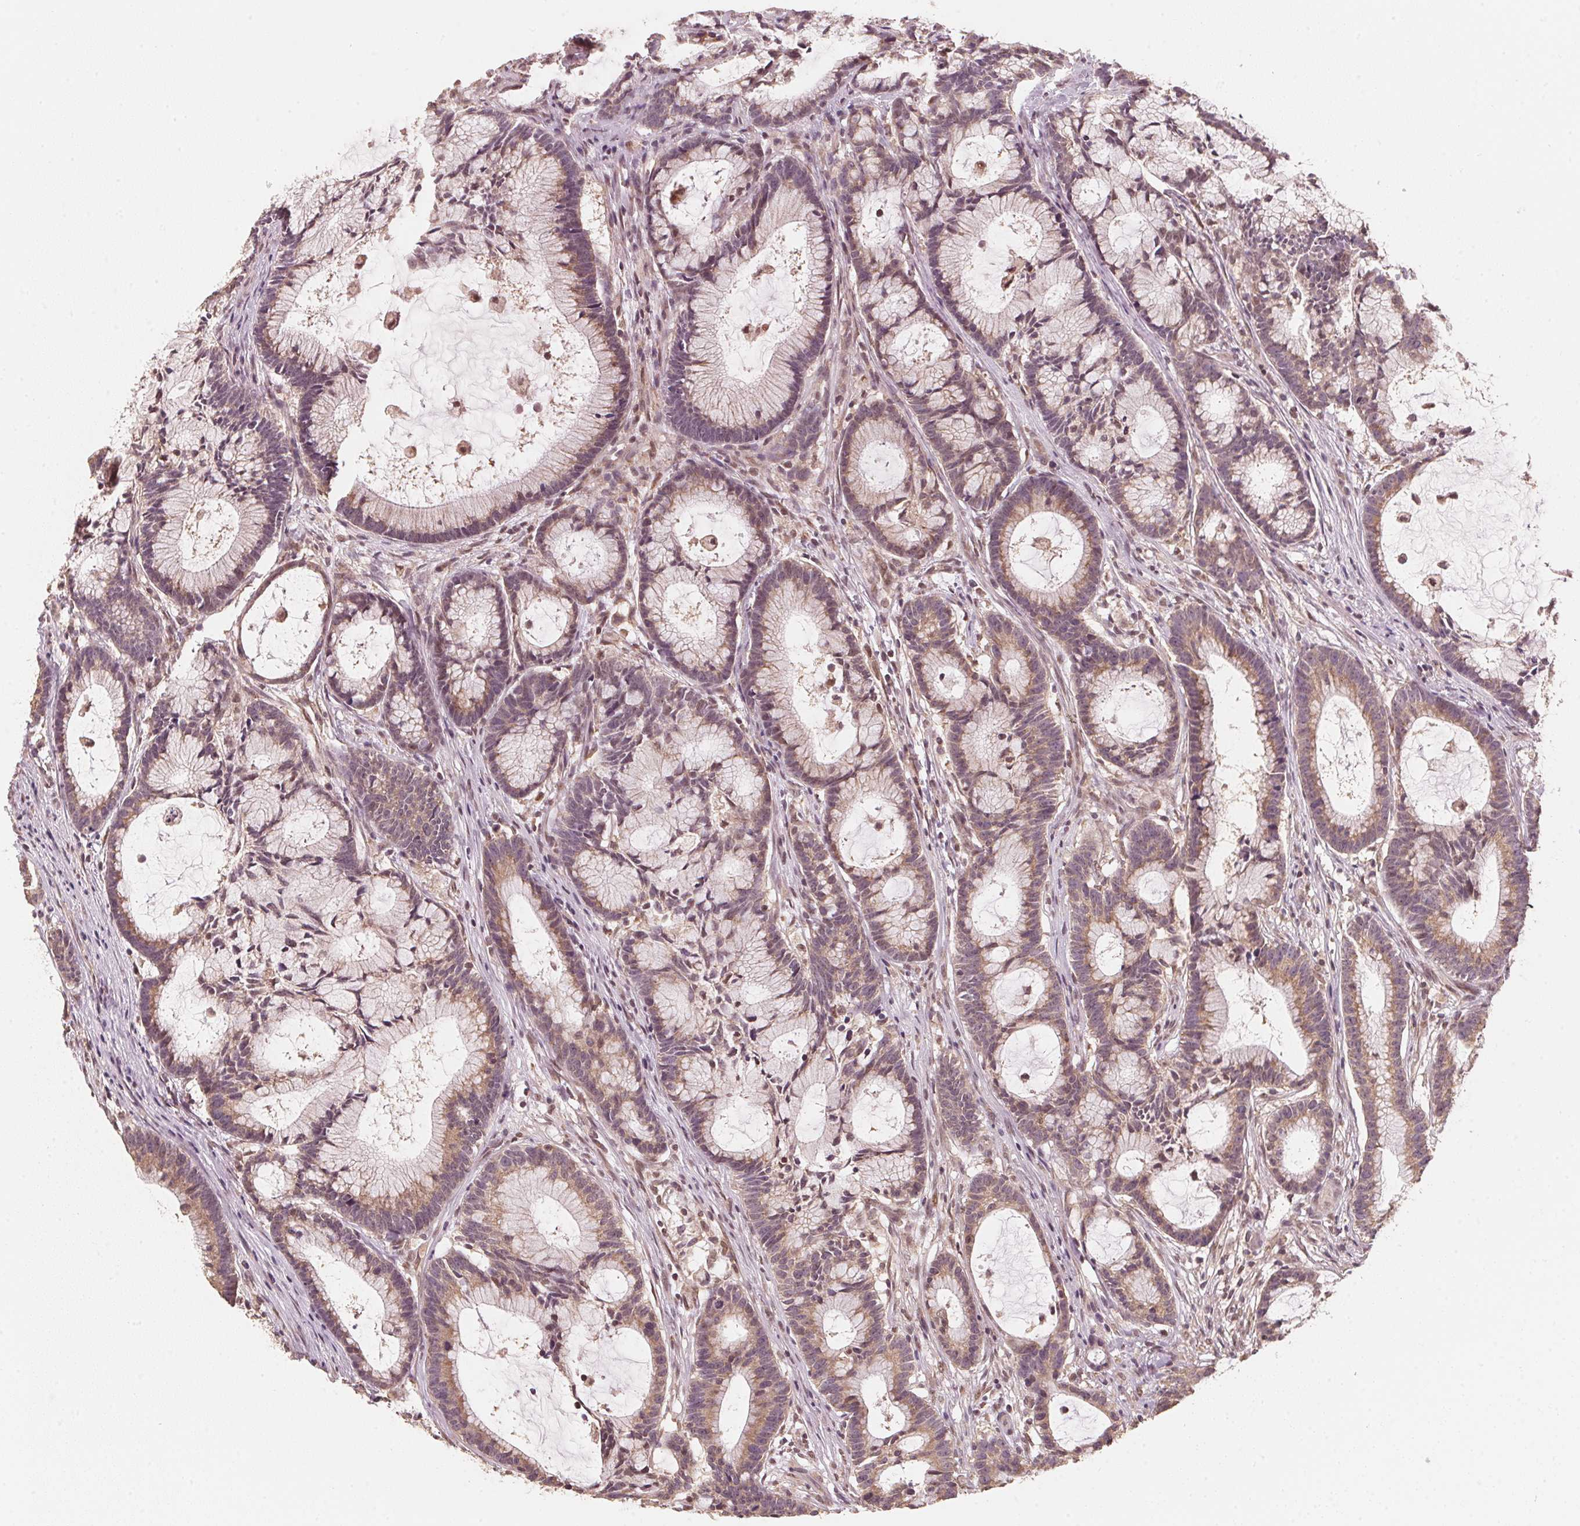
{"staining": {"intensity": "weak", "quantity": ">75%", "location": "cytoplasmic/membranous"}, "tissue": "colorectal cancer", "cell_type": "Tumor cells", "image_type": "cancer", "snomed": [{"axis": "morphology", "description": "Adenocarcinoma, NOS"}, {"axis": "topography", "description": "Colon"}], "caption": "This micrograph demonstrates IHC staining of human colorectal cancer (adenocarcinoma), with low weak cytoplasmic/membranous staining in about >75% of tumor cells.", "gene": "C2orf73", "patient": {"sex": "female", "age": 78}}